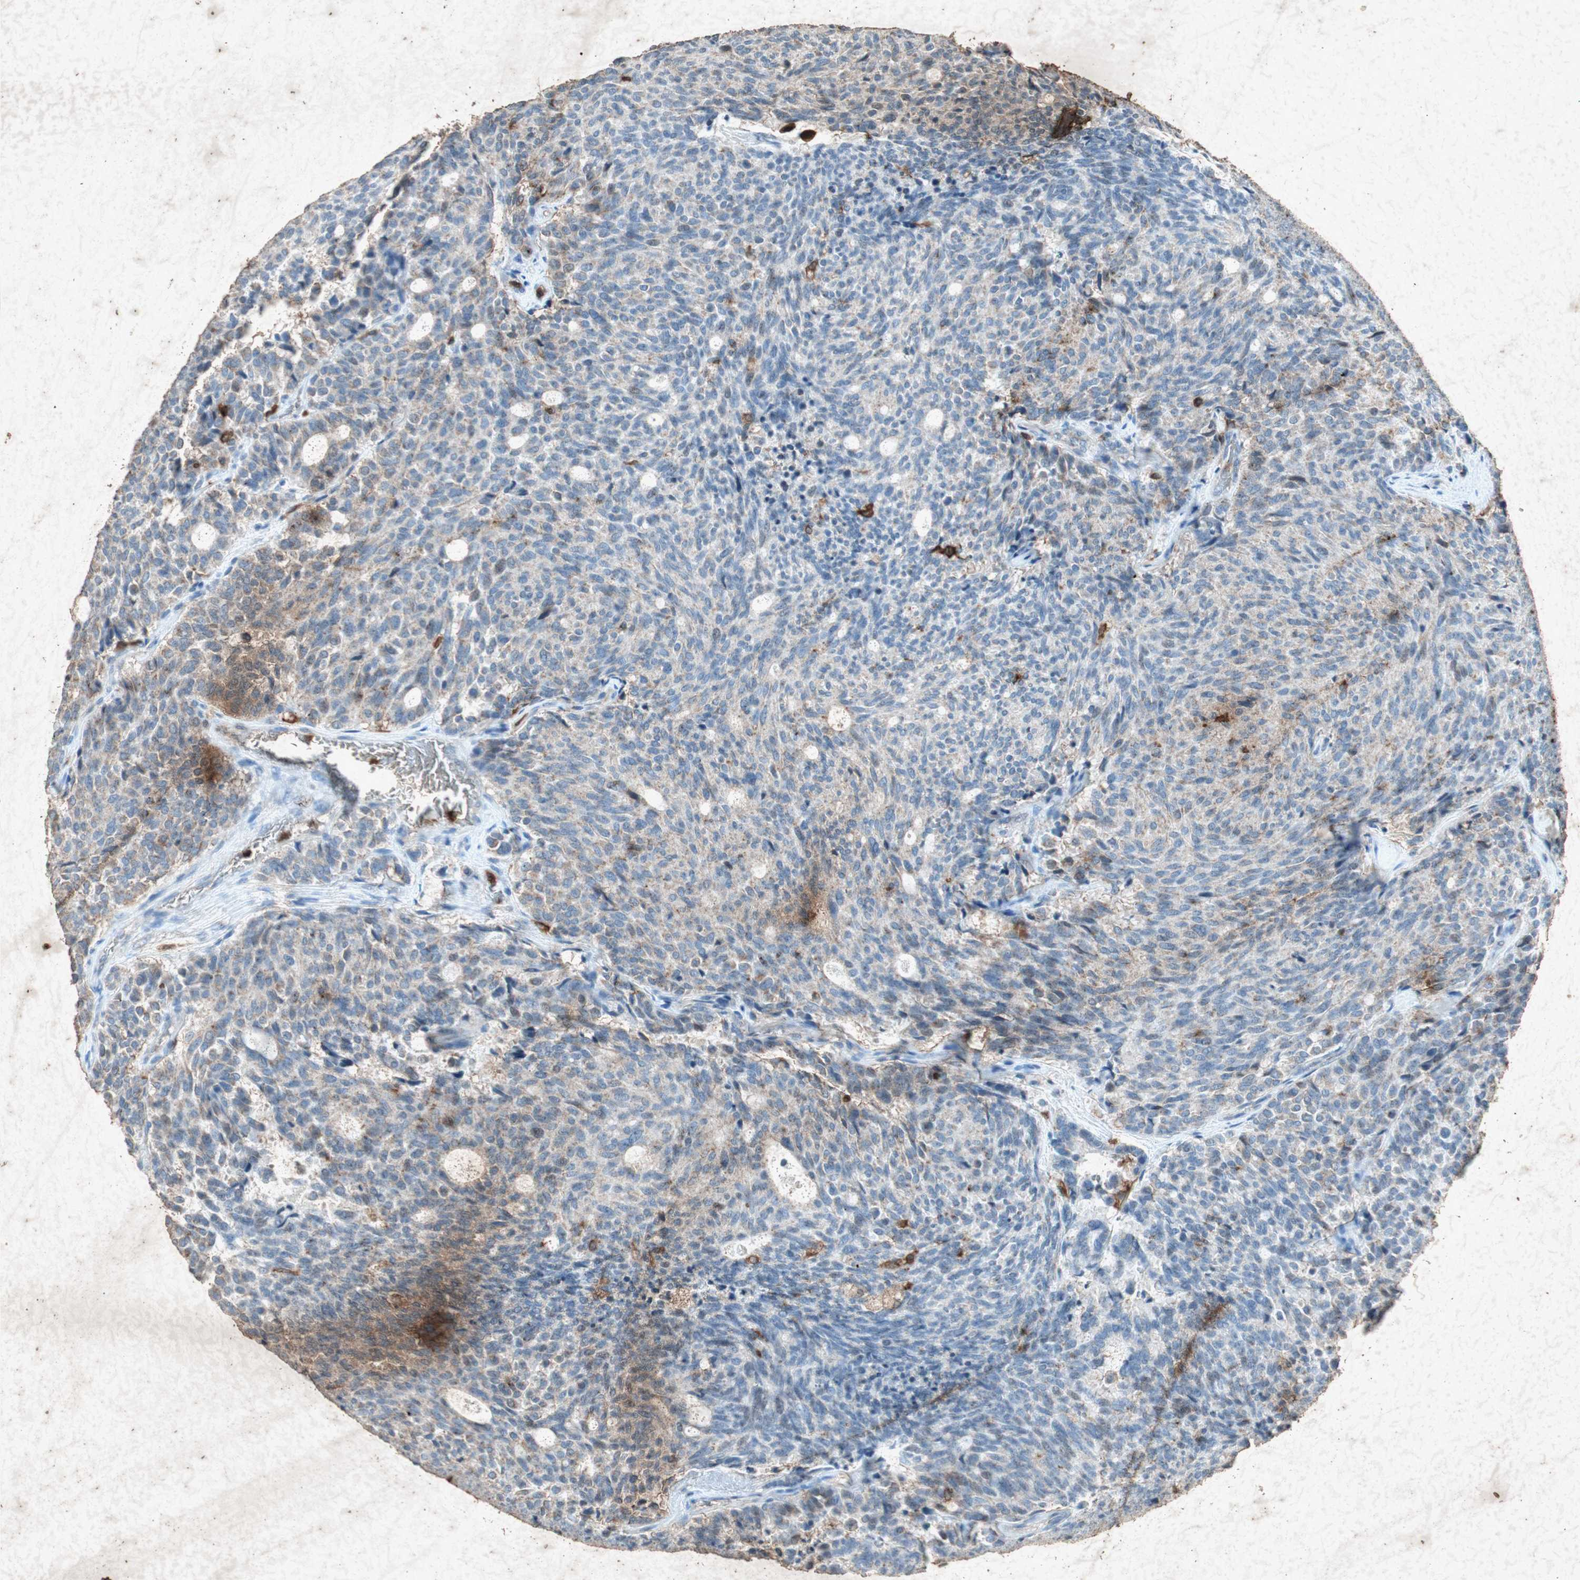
{"staining": {"intensity": "weak", "quantity": "25%-75%", "location": "cytoplasmic/membranous"}, "tissue": "carcinoid", "cell_type": "Tumor cells", "image_type": "cancer", "snomed": [{"axis": "morphology", "description": "Carcinoid, malignant, NOS"}, {"axis": "topography", "description": "Pancreas"}], "caption": "DAB immunohistochemical staining of carcinoid shows weak cytoplasmic/membranous protein expression in approximately 25%-75% of tumor cells.", "gene": "TYROBP", "patient": {"sex": "female", "age": 54}}